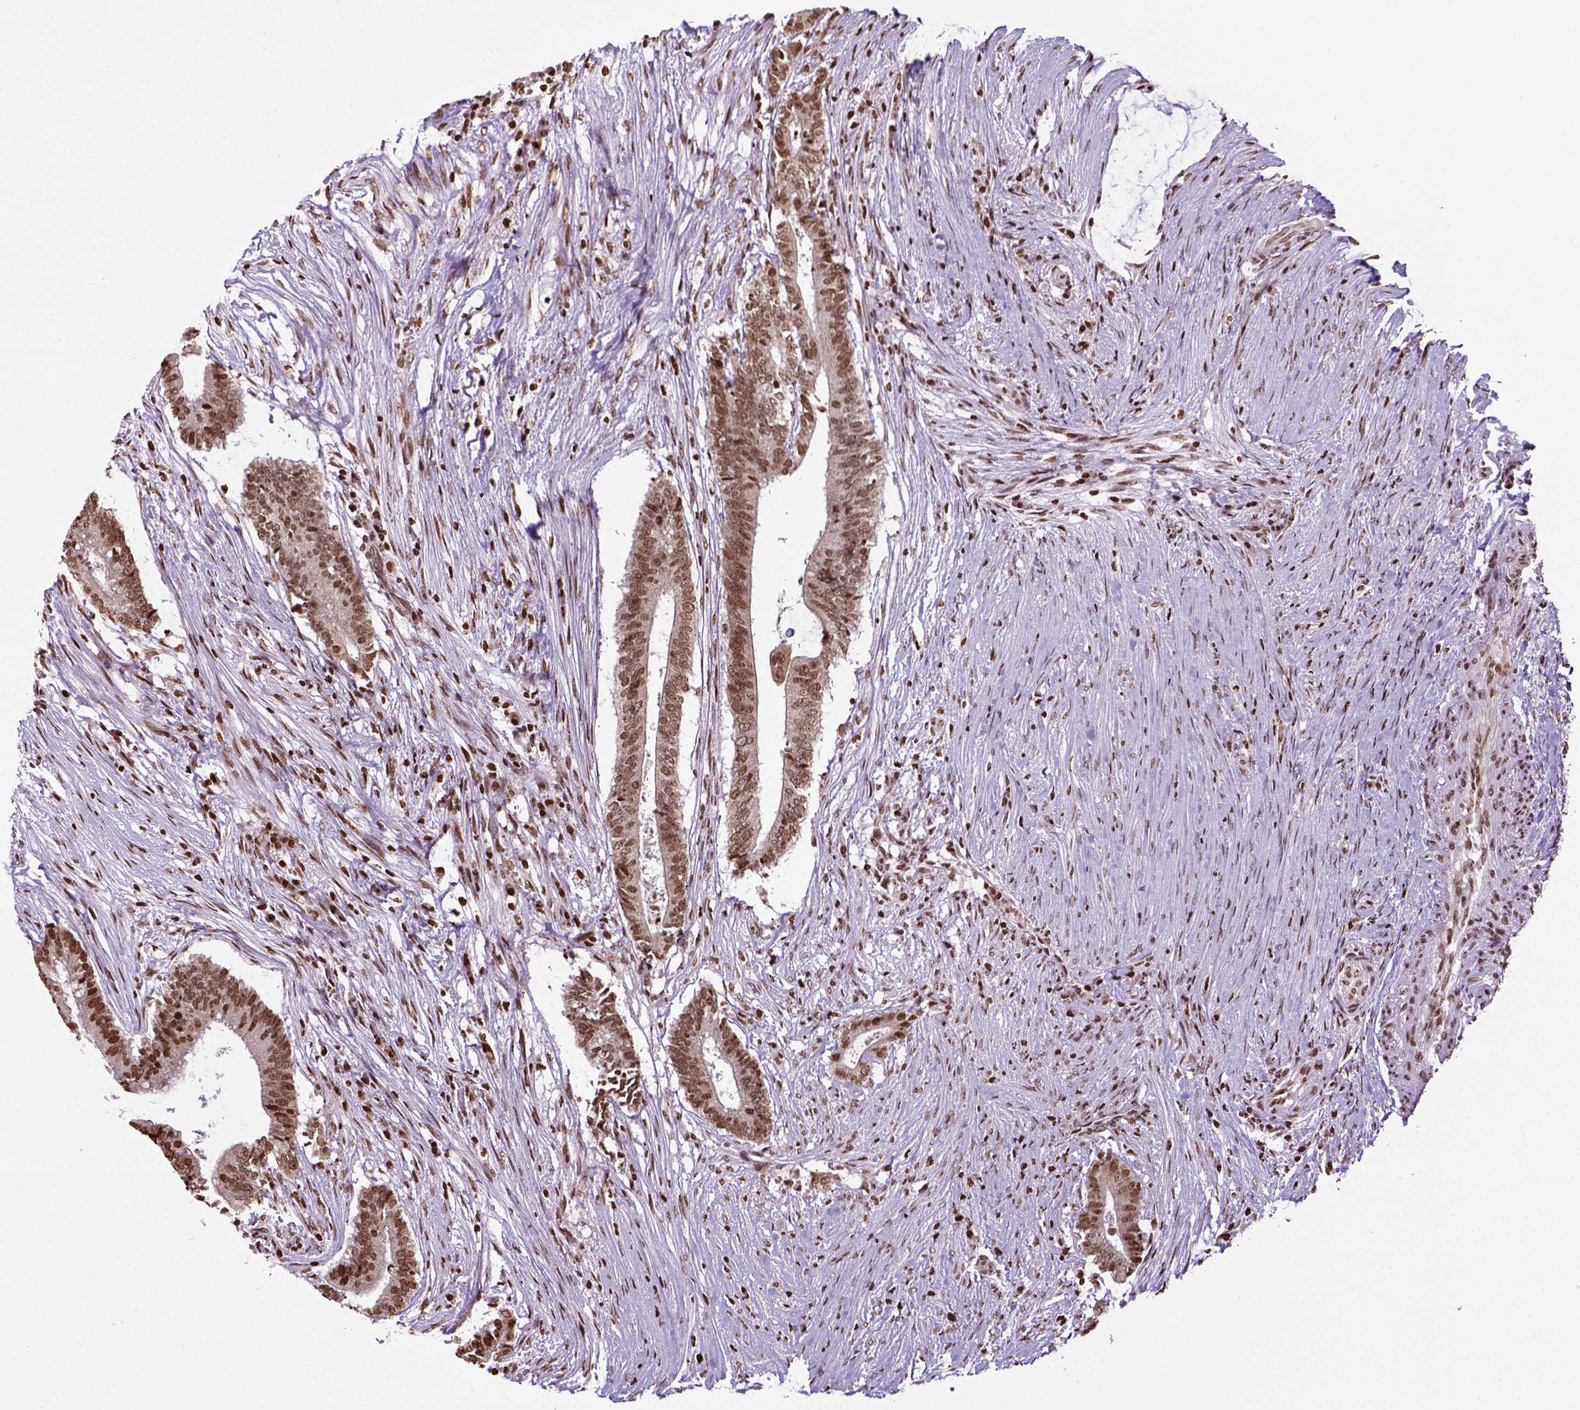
{"staining": {"intensity": "moderate", "quantity": ">75%", "location": "nuclear"}, "tissue": "colorectal cancer", "cell_type": "Tumor cells", "image_type": "cancer", "snomed": [{"axis": "morphology", "description": "Adenocarcinoma, NOS"}, {"axis": "topography", "description": "Colon"}], "caption": "Immunohistochemistry micrograph of adenocarcinoma (colorectal) stained for a protein (brown), which demonstrates medium levels of moderate nuclear positivity in approximately >75% of tumor cells.", "gene": "ZNF75D", "patient": {"sex": "female", "age": 43}}